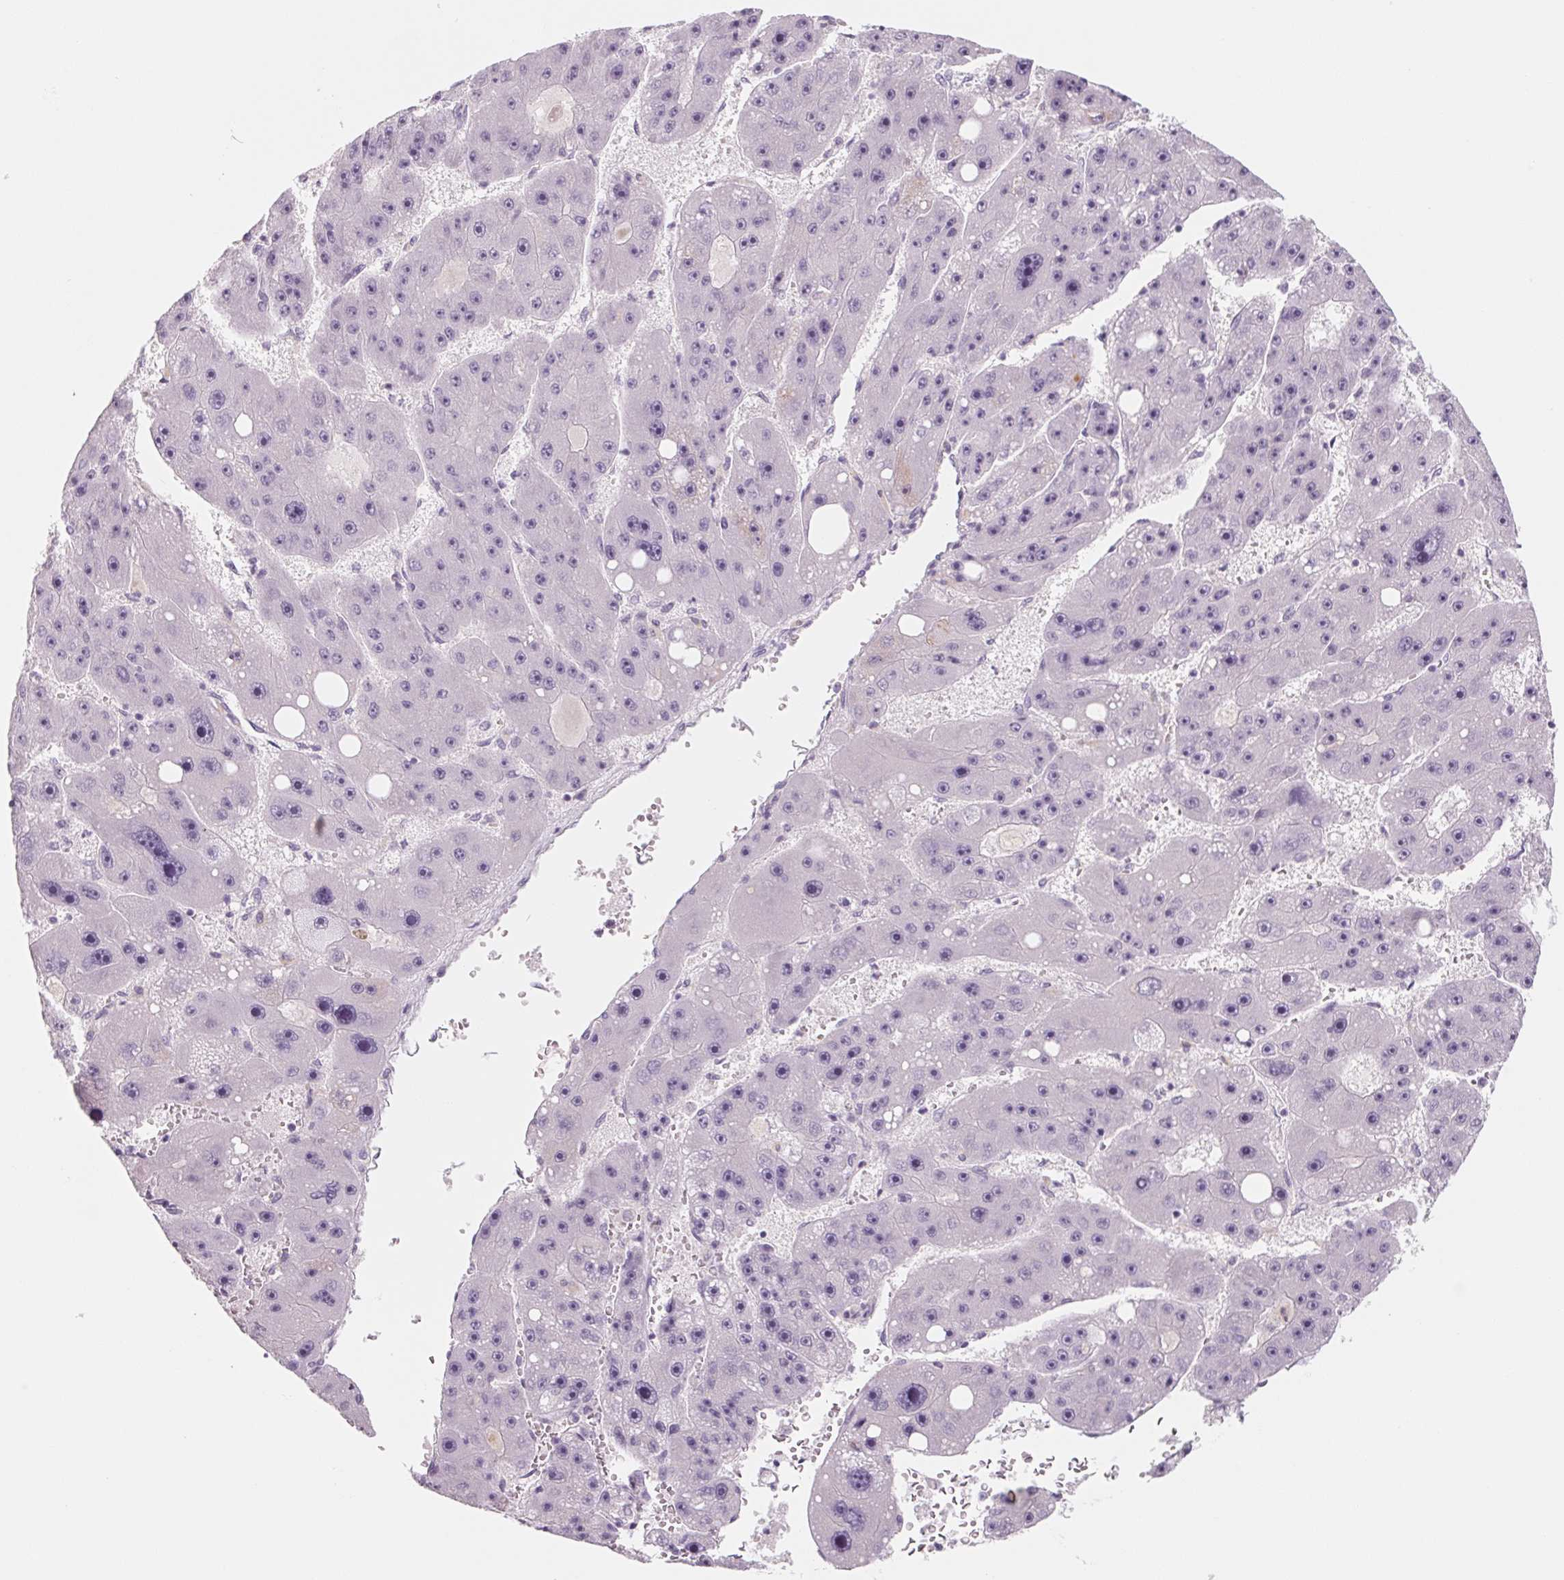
{"staining": {"intensity": "negative", "quantity": "none", "location": "none"}, "tissue": "liver cancer", "cell_type": "Tumor cells", "image_type": "cancer", "snomed": [{"axis": "morphology", "description": "Carcinoma, Hepatocellular, NOS"}, {"axis": "topography", "description": "Liver"}], "caption": "This is an immunohistochemistry histopathology image of human hepatocellular carcinoma (liver). There is no positivity in tumor cells.", "gene": "POU1F1", "patient": {"sex": "female", "age": 61}}